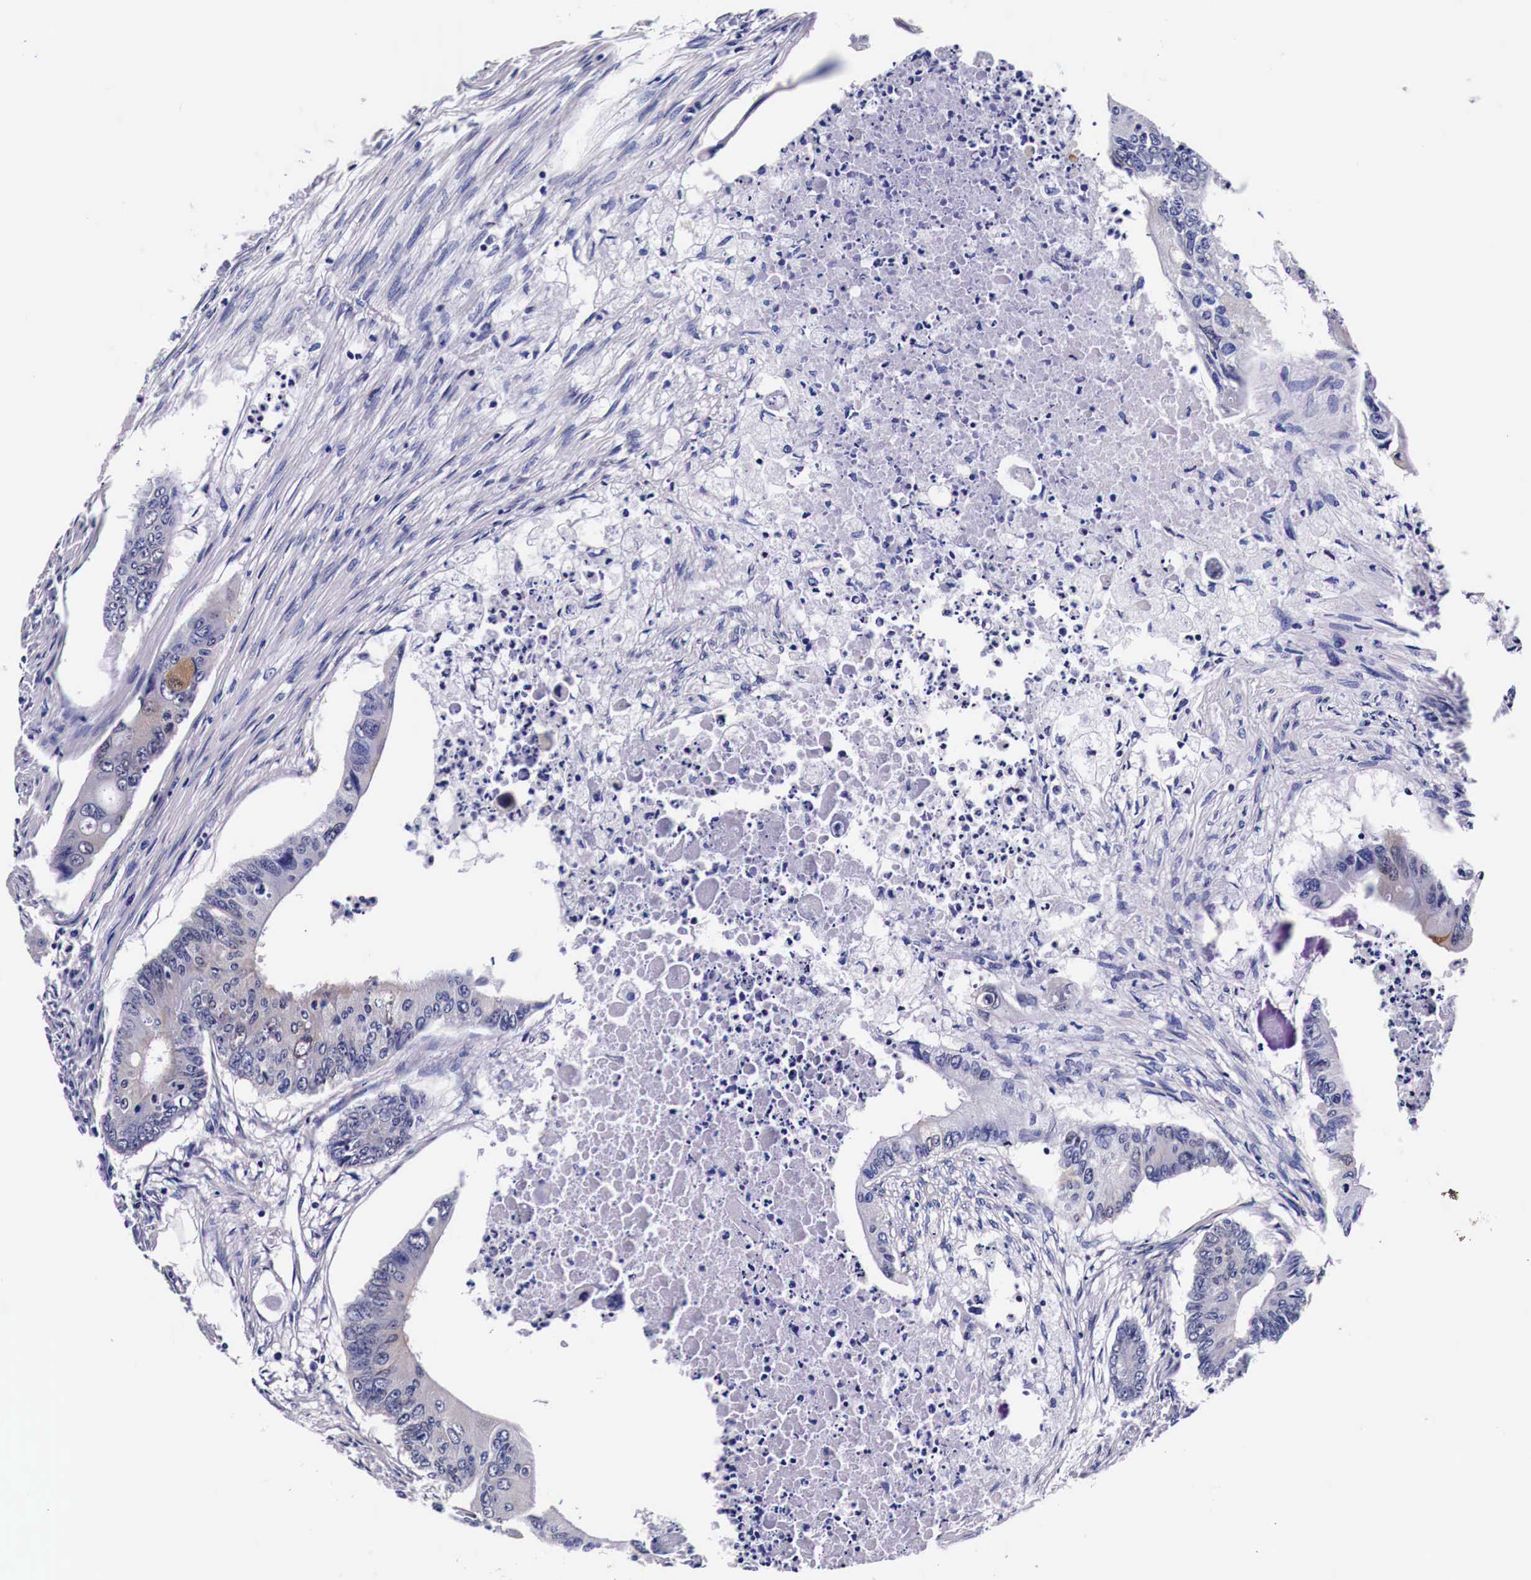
{"staining": {"intensity": "moderate", "quantity": "<25%", "location": "cytoplasmic/membranous"}, "tissue": "colorectal cancer", "cell_type": "Tumor cells", "image_type": "cancer", "snomed": [{"axis": "morphology", "description": "Adenocarcinoma, NOS"}, {"axis": "topography", "description": "Colon"}], "caption": "Protein staining by immunohistochemistry (IHC) reveals moderate cytoplasmic/membranous positivity in approximately <25% of tumor cells in adenocarcinoma (colorectal).", "gene": "HSPB1", "patient": {"sex": "male", "age": 65}}